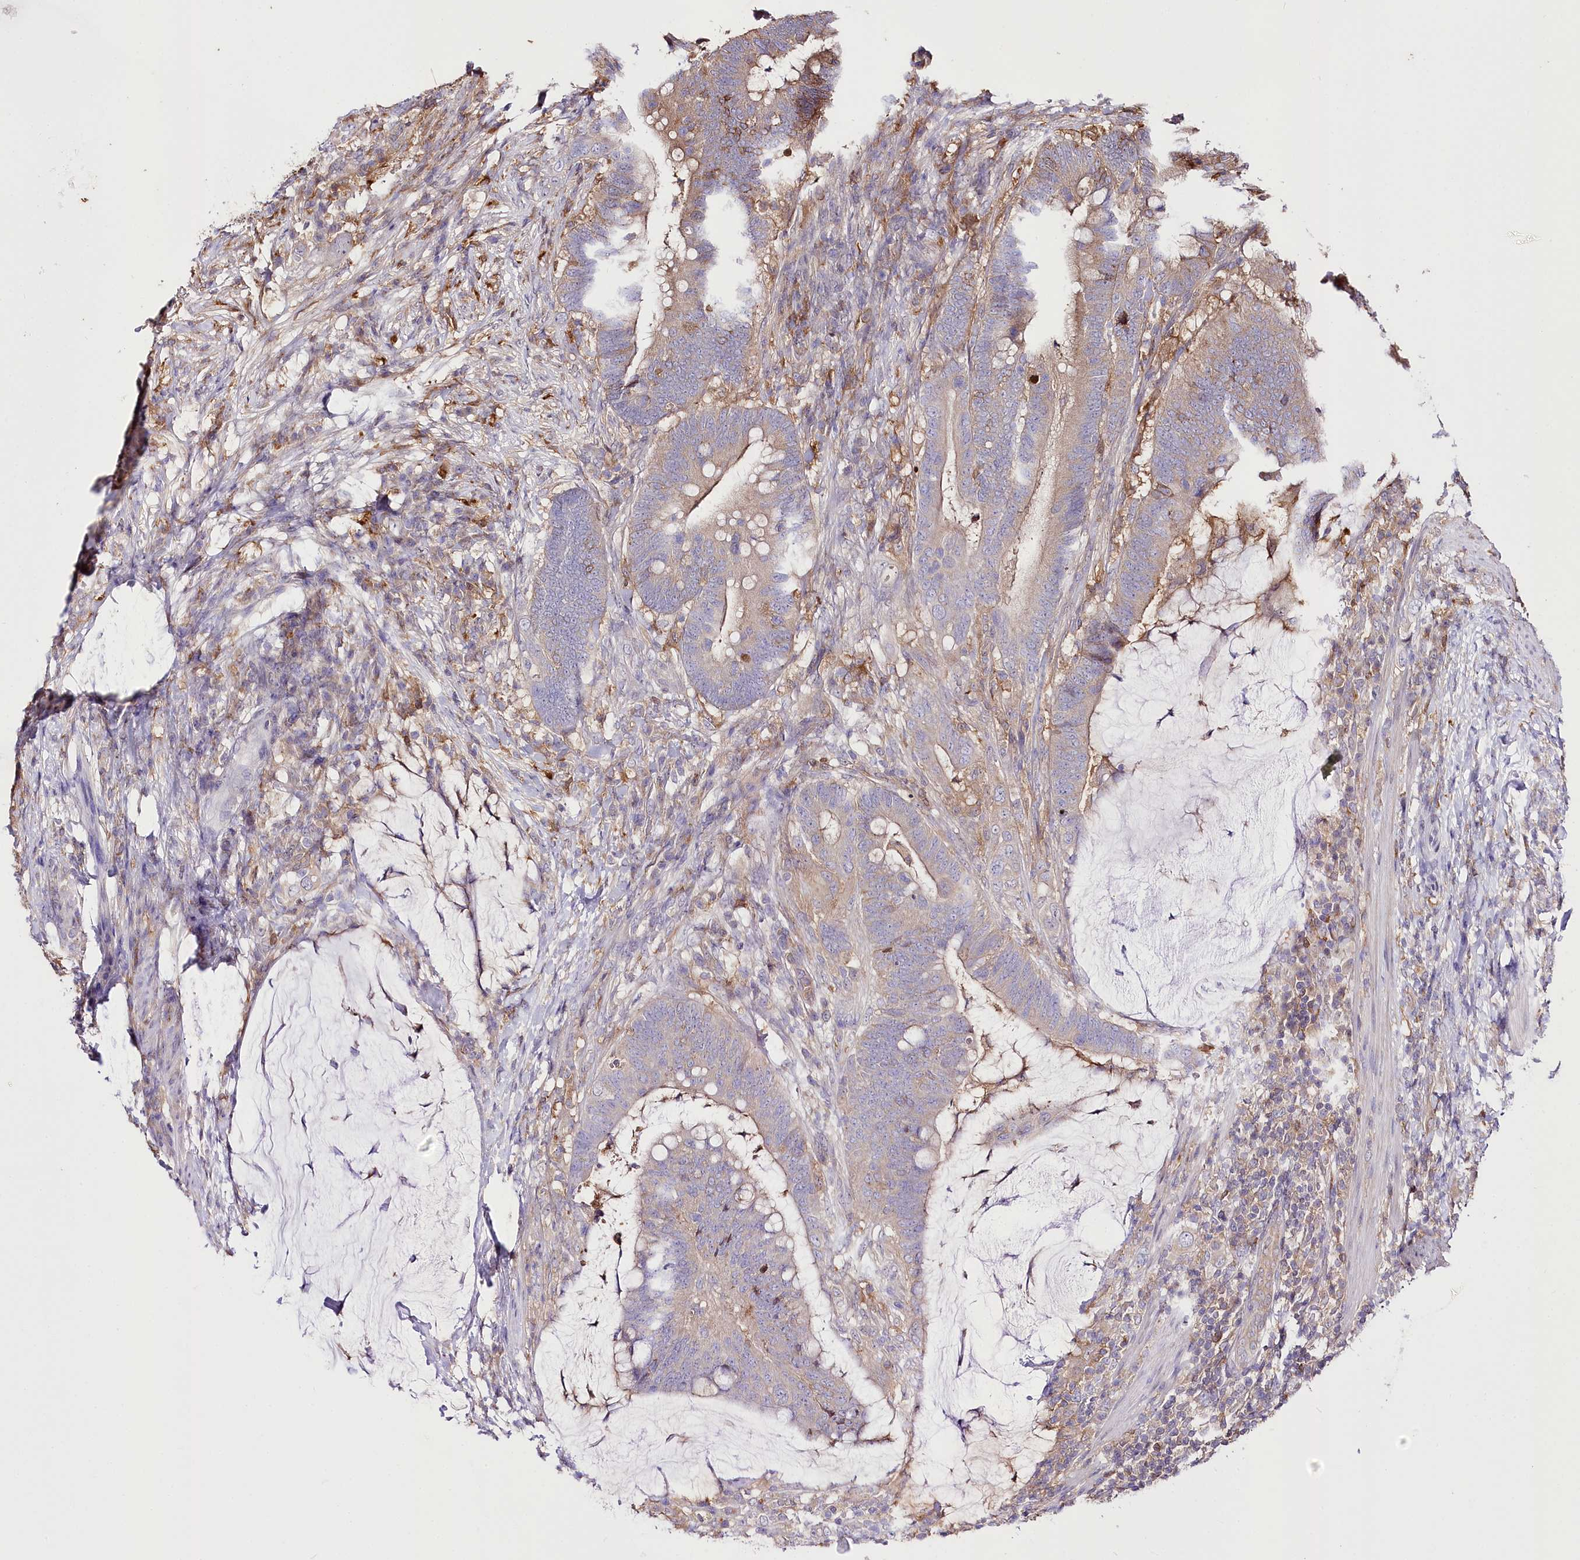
{"staining": {"intensity": "weak", "quantity": "25%-75%", "location": "cytoplasmic/membranous"}, "tissue": "colorectal cancer", "cell_type": "Tumor cells", "image_type": "cancer", "snomed": [{"axis": "morphology", "description": "Adenocarcinoma, NOS"}, {"axis": "topography", "description": "Colon"}], "caption": "A histopathology image showing weak cytoplasmic/membranous positivity in approximately 25%-75% of tumor cells in colorectal cancer (adenocarcinoma), as visualized by brown immunohistochemical staining.", "gene": "UGP2", "patient": {"sex": "female", "age": 66}}